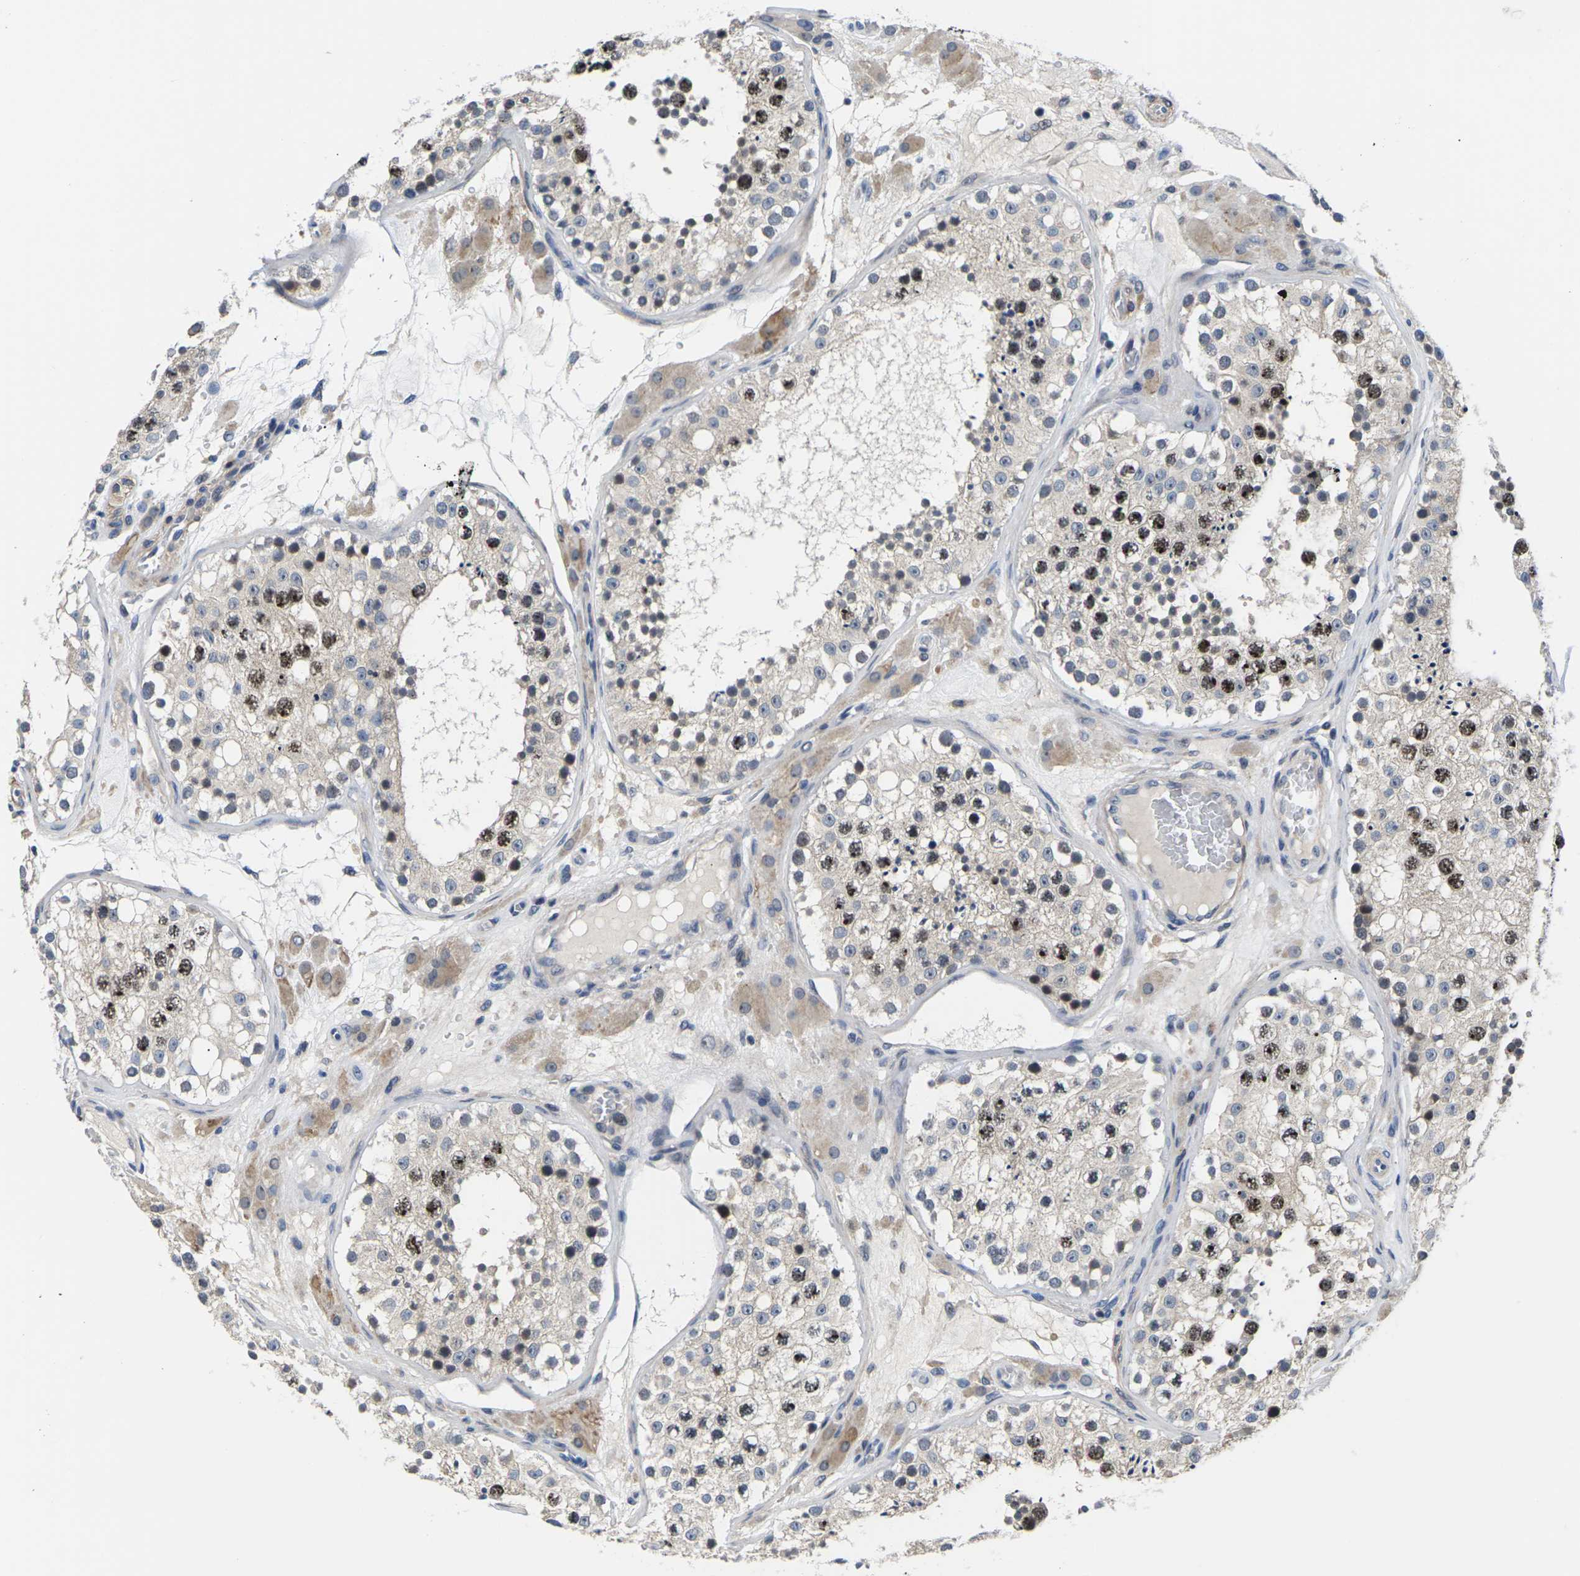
{"staining": {"intensity": "moderate", "quantity": "25%-75%", "location": "nuclear"}, "tissue": "testis", "cell_type": "Cells in seminiferous ducts", "image_type": "normal", "snomed": [{"axis": "morphology", "description": "Normal tissue, NOS"}, {"axis": "topography", "description": "Testis"}], "caption": "IHC histopathology image of unremarkable testis stained for a protein (brown), which displays medium levels of moderate nuclear positivity in about 25%-75% of cells in seminiferous ducts.", "gene": "ST6GAL2", "patient": {"sex": "male", "age": 26}}